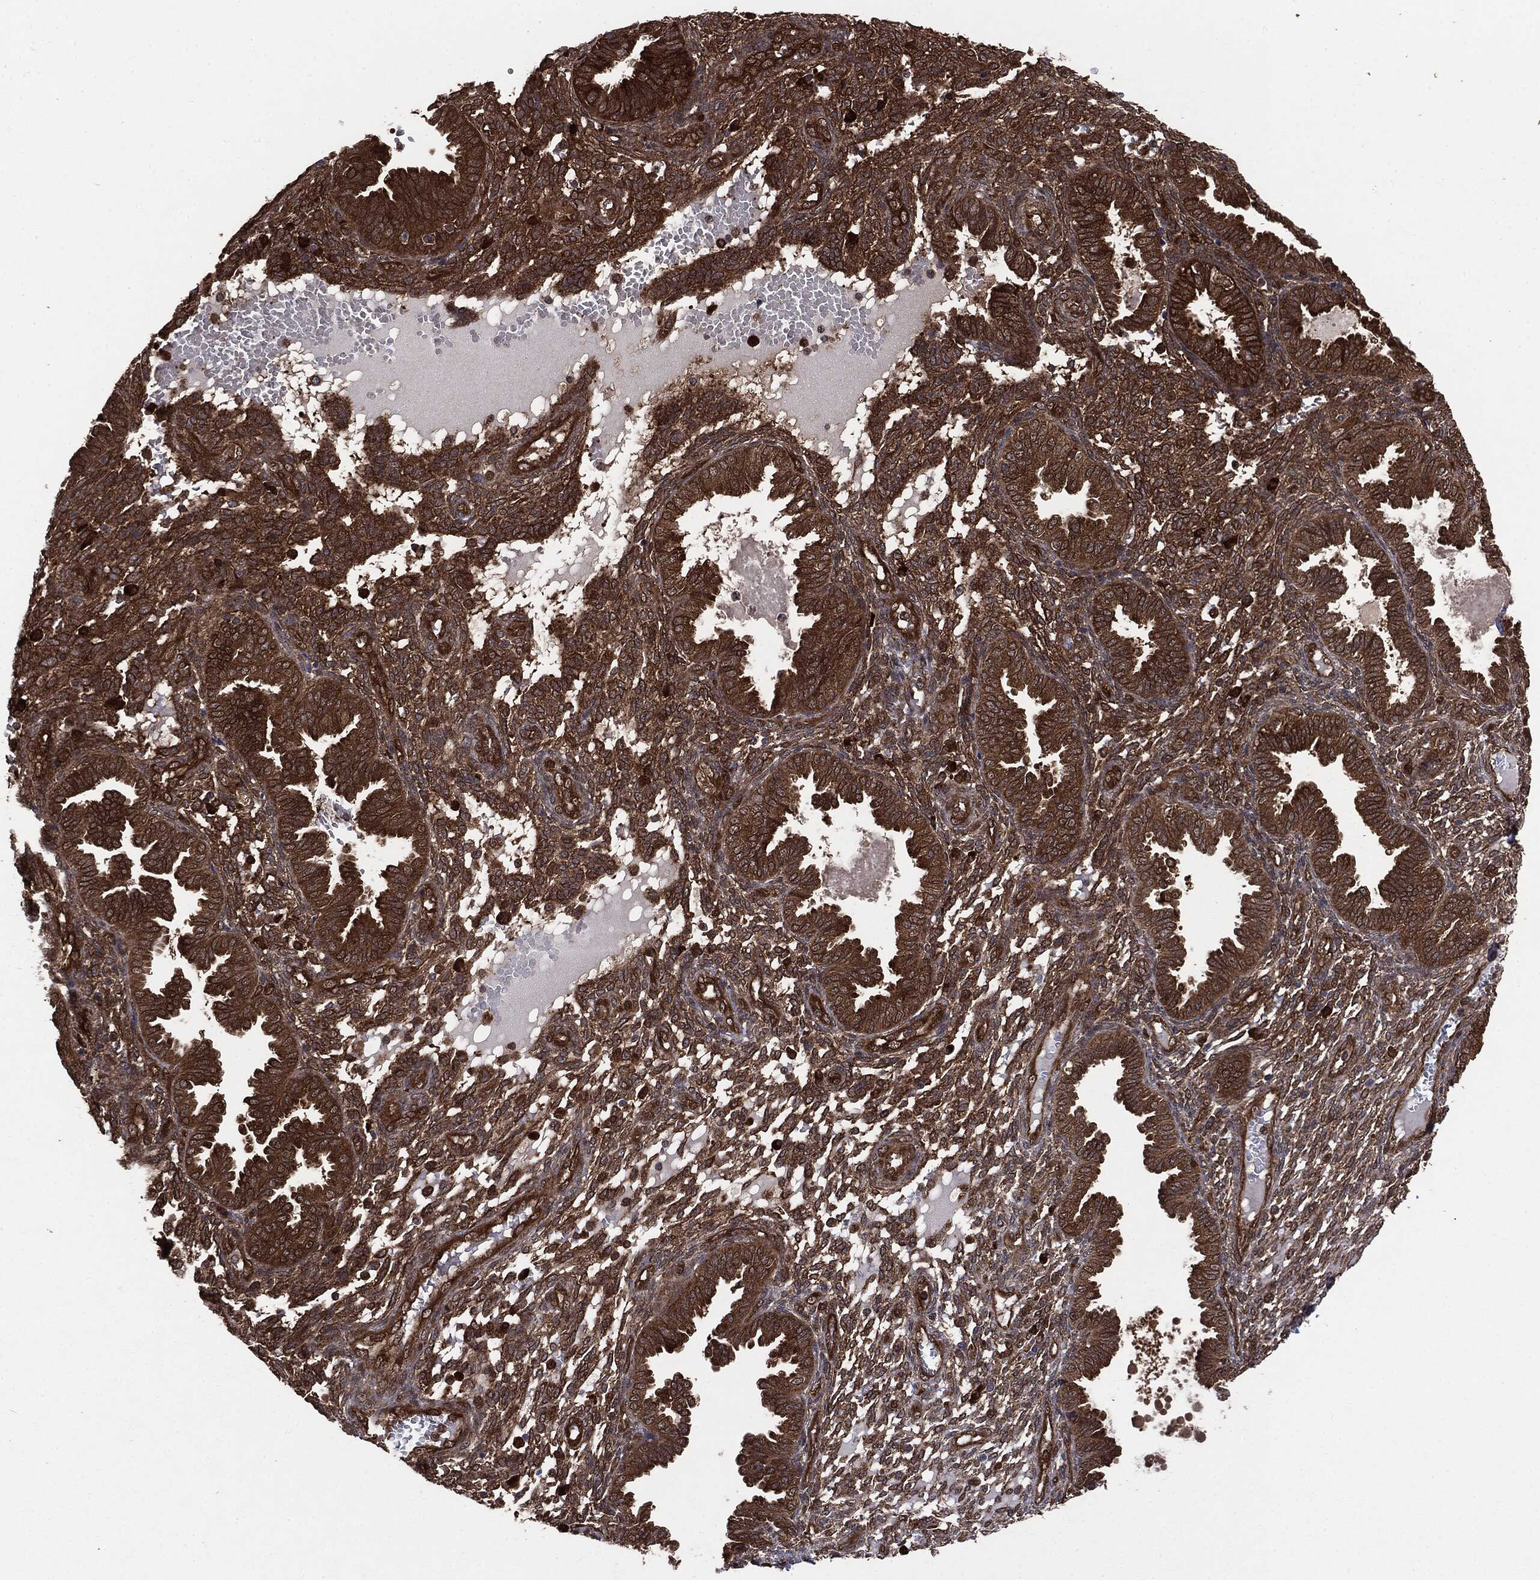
{"staining": {"intensity": "moderate", "quantity": ">75%", "location": "cytoplasmic/membranous"}, "tissue": "endometrium", "cell_type": "Cells in endometrial stroma", "image_type": "normal", "snomed": [{"axis": "morphology", "description": "Normal tissue, NOS"}, {"axis": "topography", "description": "Endometrium"}], "caption": "The photomicrograph demonstrates staining of benign endometrium, revealing moderate cytoplasmic/membranous protein staining (brown color) within cells in endometrial stroma. (DAB IHC, brown staining for protein, blue staining for nuclei).", "gene": "NME1", "patient": {"sex": "female", "age": 42}}